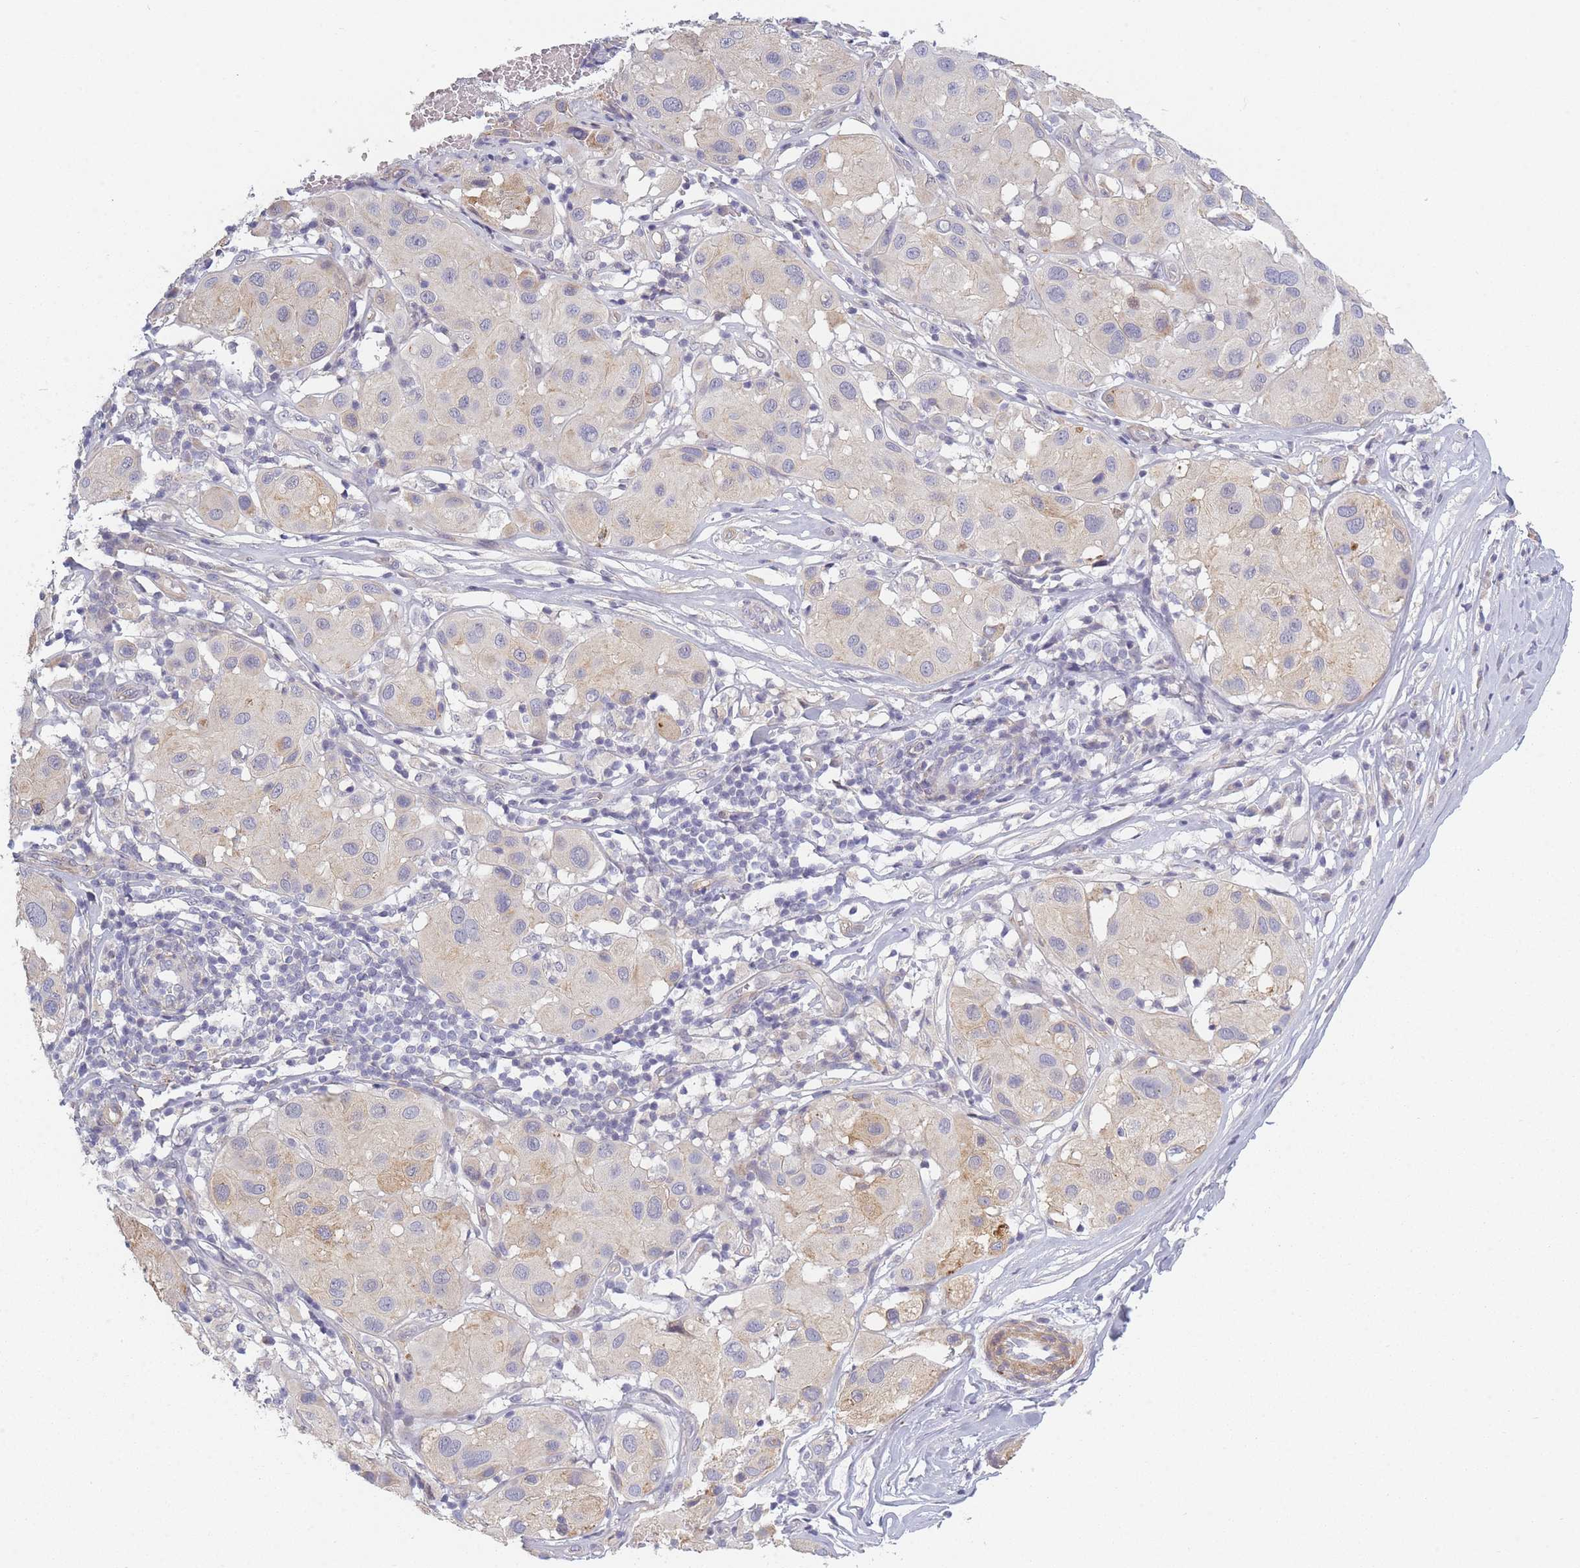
{"staining": {"intensity": "weak", "quantity": "<25%", "location": "cytoplasmic/membranous"}, "tissue": "melanoma", "cell_type": "Tumor cells", "image_type": "cancer", "snomed": [{"axis": "morphology", "description": "Malignant melanoma, Metastatic site"}, {"axis": "topography", "description": "Skin"}], "caption": "DAB (3,3'-diaminobenzidine) immunohistochemical staining of human malignant melanoma (metastatic site) exhibits no significant expression in tumor cells.", "gene": "SLC7A6", "patient": {"sex": "male", "age": 41}}